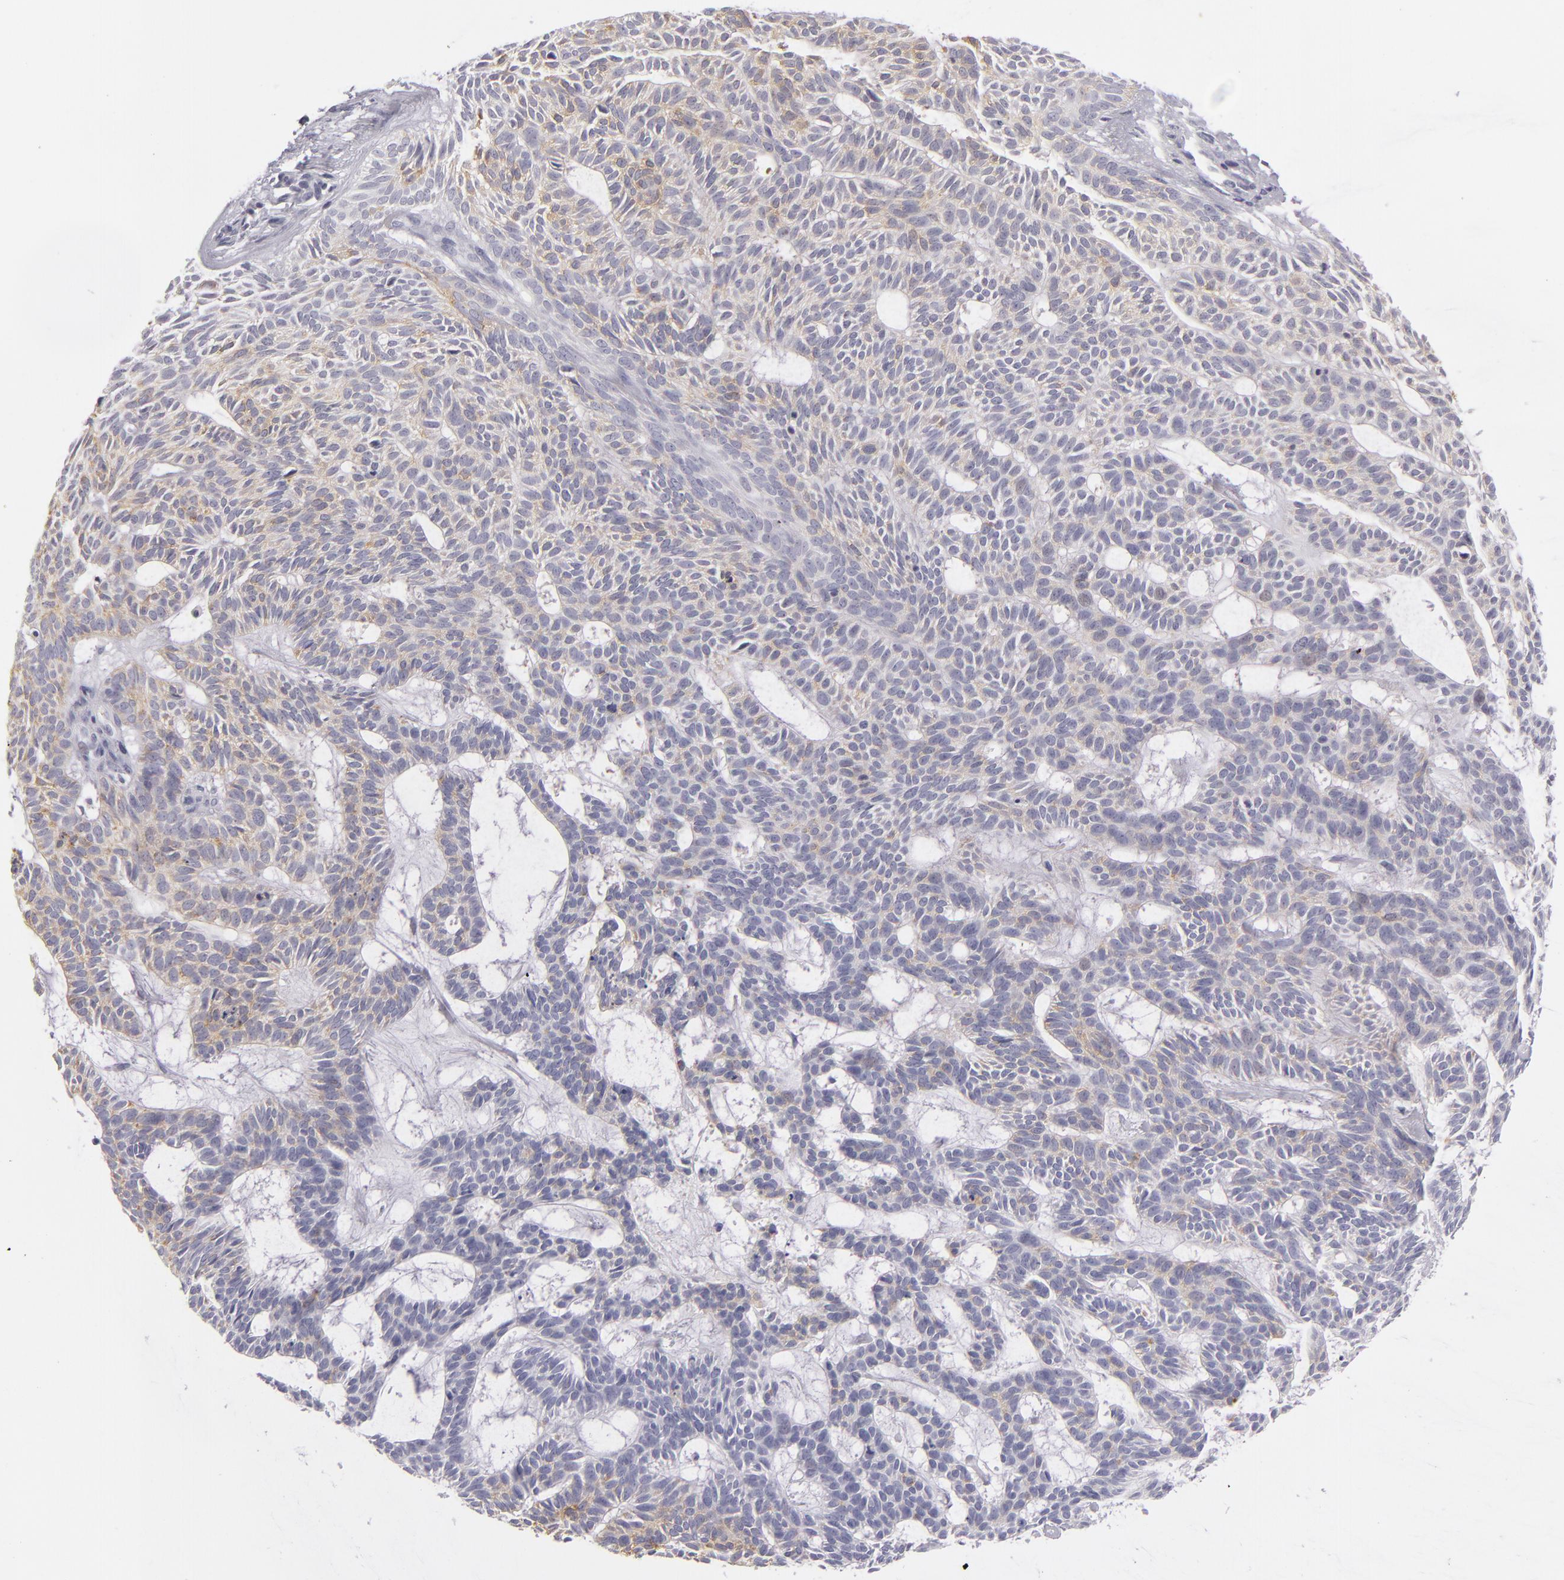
{"staining": {"intensity": "weak", "quantity": ">75%", "location": "cytoplasmic/membranous"}, "tissue": "skin cancer", "cell_type": "Tumor cells", "image_type": "cancer", "snomed": [{"axis": "morphology", "description": "Basal cell carcinoma"}, {"axis": "topography", "description": "Skin"}], "caption": "Human skin basal cell carcinoma stained for a protein (brown) displays weak cytoplasmic/membranous positive expression in about >75% of tumor cells.", "gene": "TNNC1", "patient": {"sex": "male", "age": 75}}